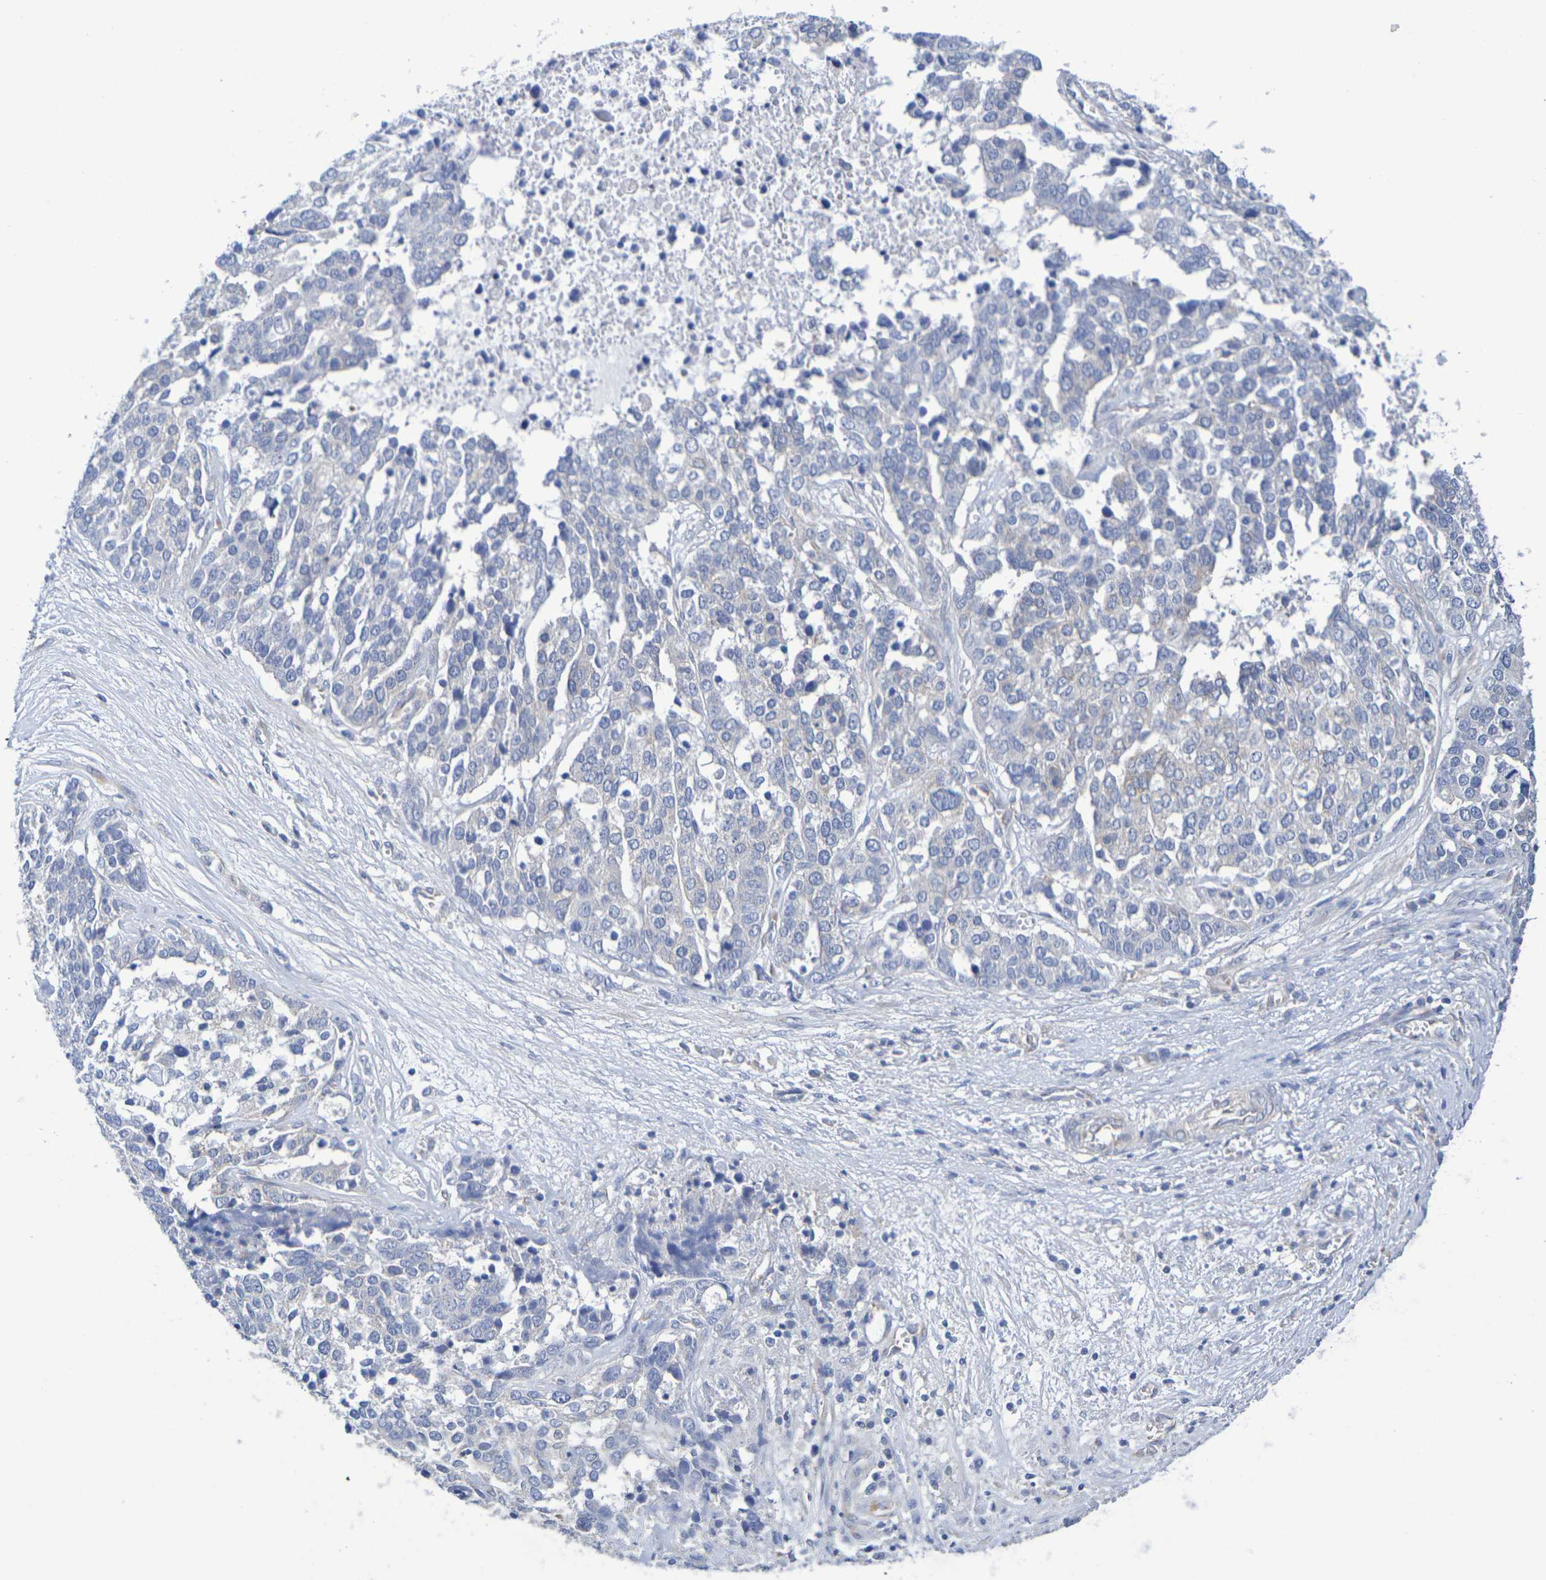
{"staining": {"intensity": "negative", "quantity": "none", "location": "none"}, "tissue": "ovarian cancer", "cell_type": "Tumor cells", "image_type": "cancer", "snomed": [{"axis": "morphology", "description": "Cystadenocarcinoma, serous, NOS"}, {"axis": "topography", "description": "Ovary"}], "caption": "Immunohistochemical staining of human ovarian serous cystadenocarcinoma demonstrates no significant staining in tumor cells.", "gene": "TMCC3", "patient": {"sex": "female", "age": 44}}